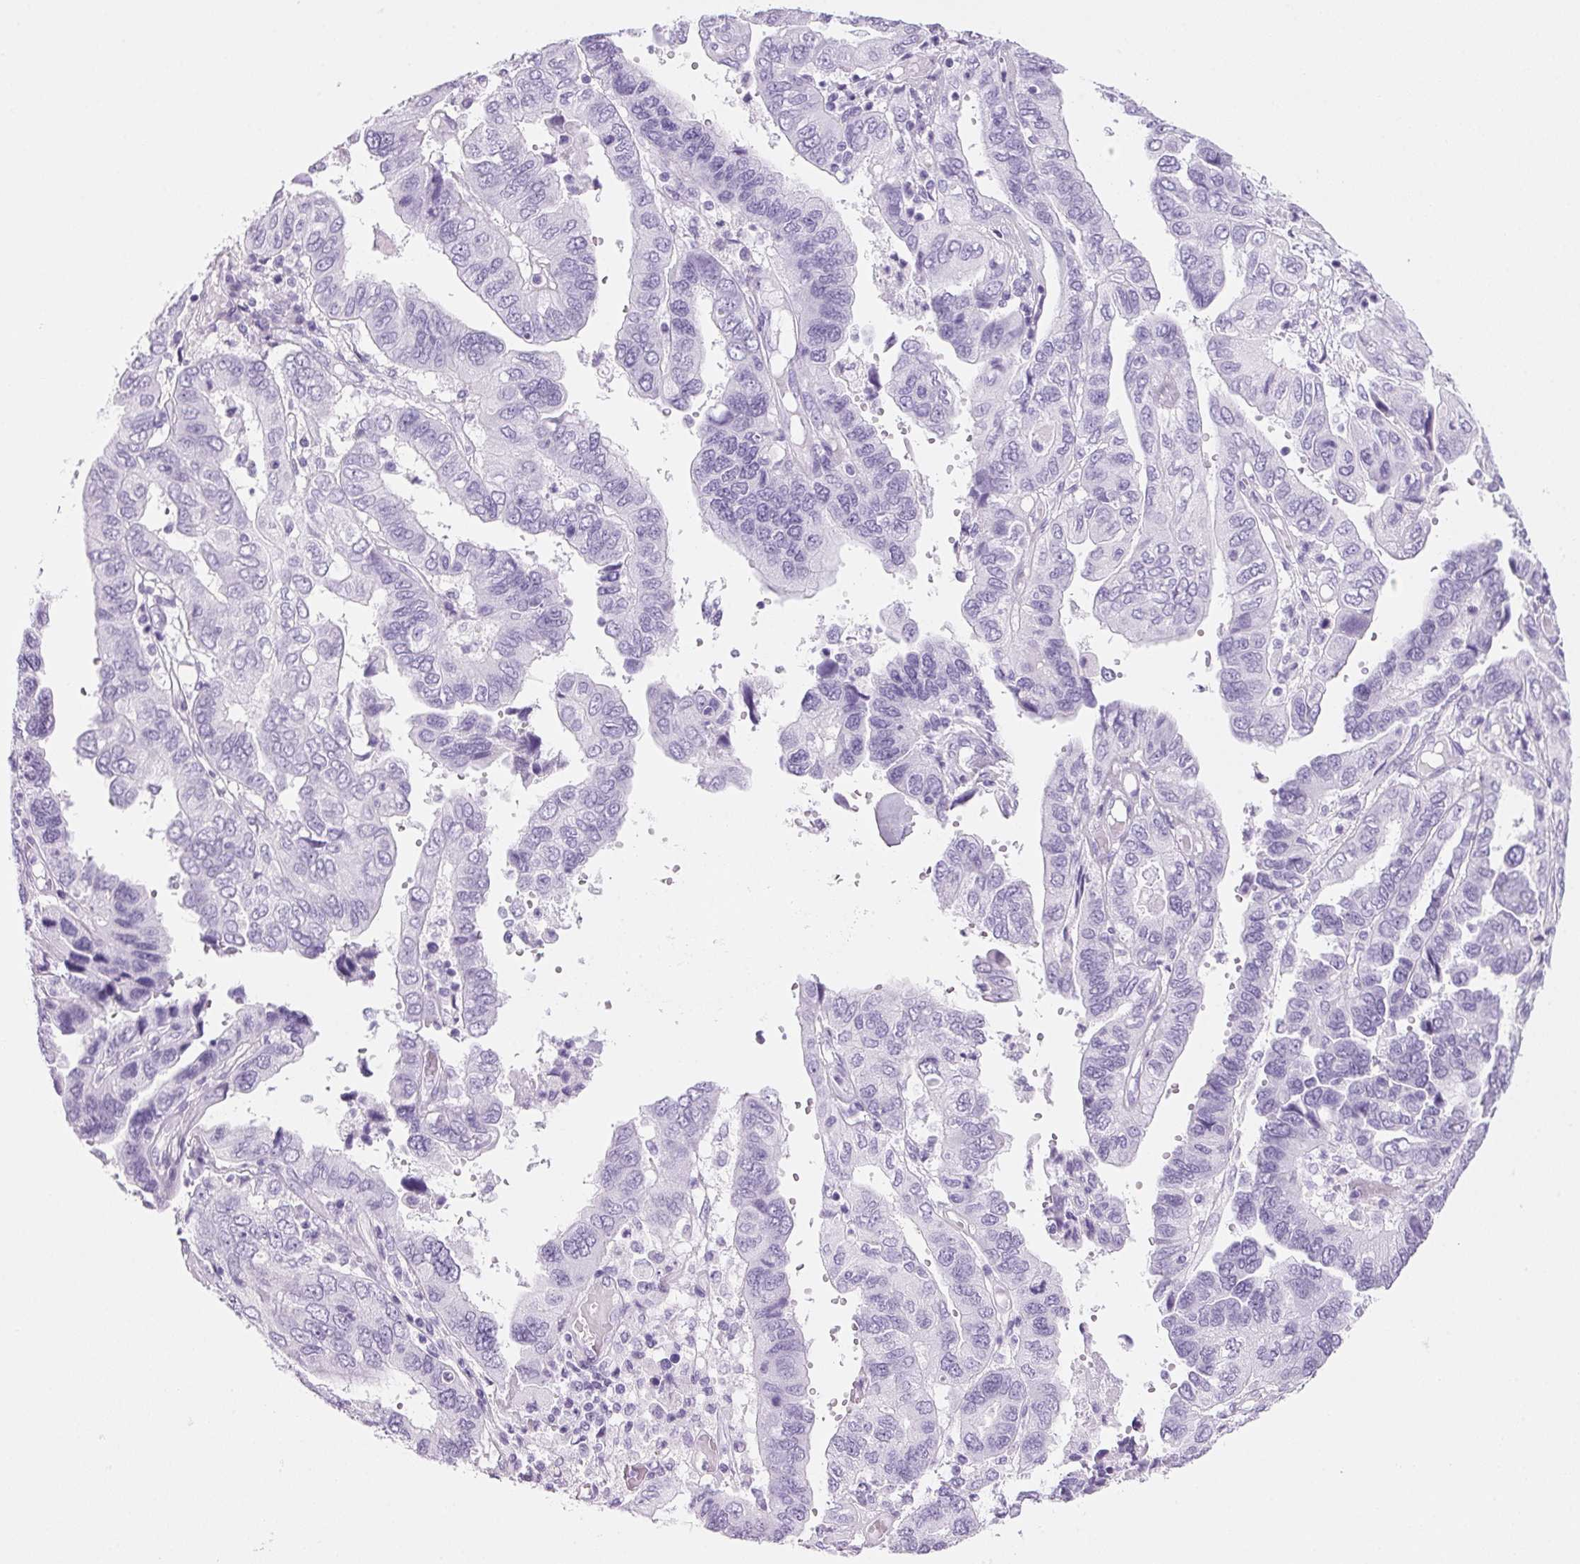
{"staining": {"intensity": "negative", "quantity": "none", "location": "none"}, "tissue": "ovarian cancer", "cell_type": "Tumor cells", "image_type": "cancer", "snomed": [{"axis": "morphology", "description": "Cystadenocarcinoma, serous, NOS"}, {"axis": "topography", "description": "Ovary"}], "caption": "Immunohistochemical staining of ovarian cancer (serous cystadenocarcinoma) displays no significant staining in tumor cells.", "gene": "PPP1R1A", "patient": {"sex": "female", "age": 79}}